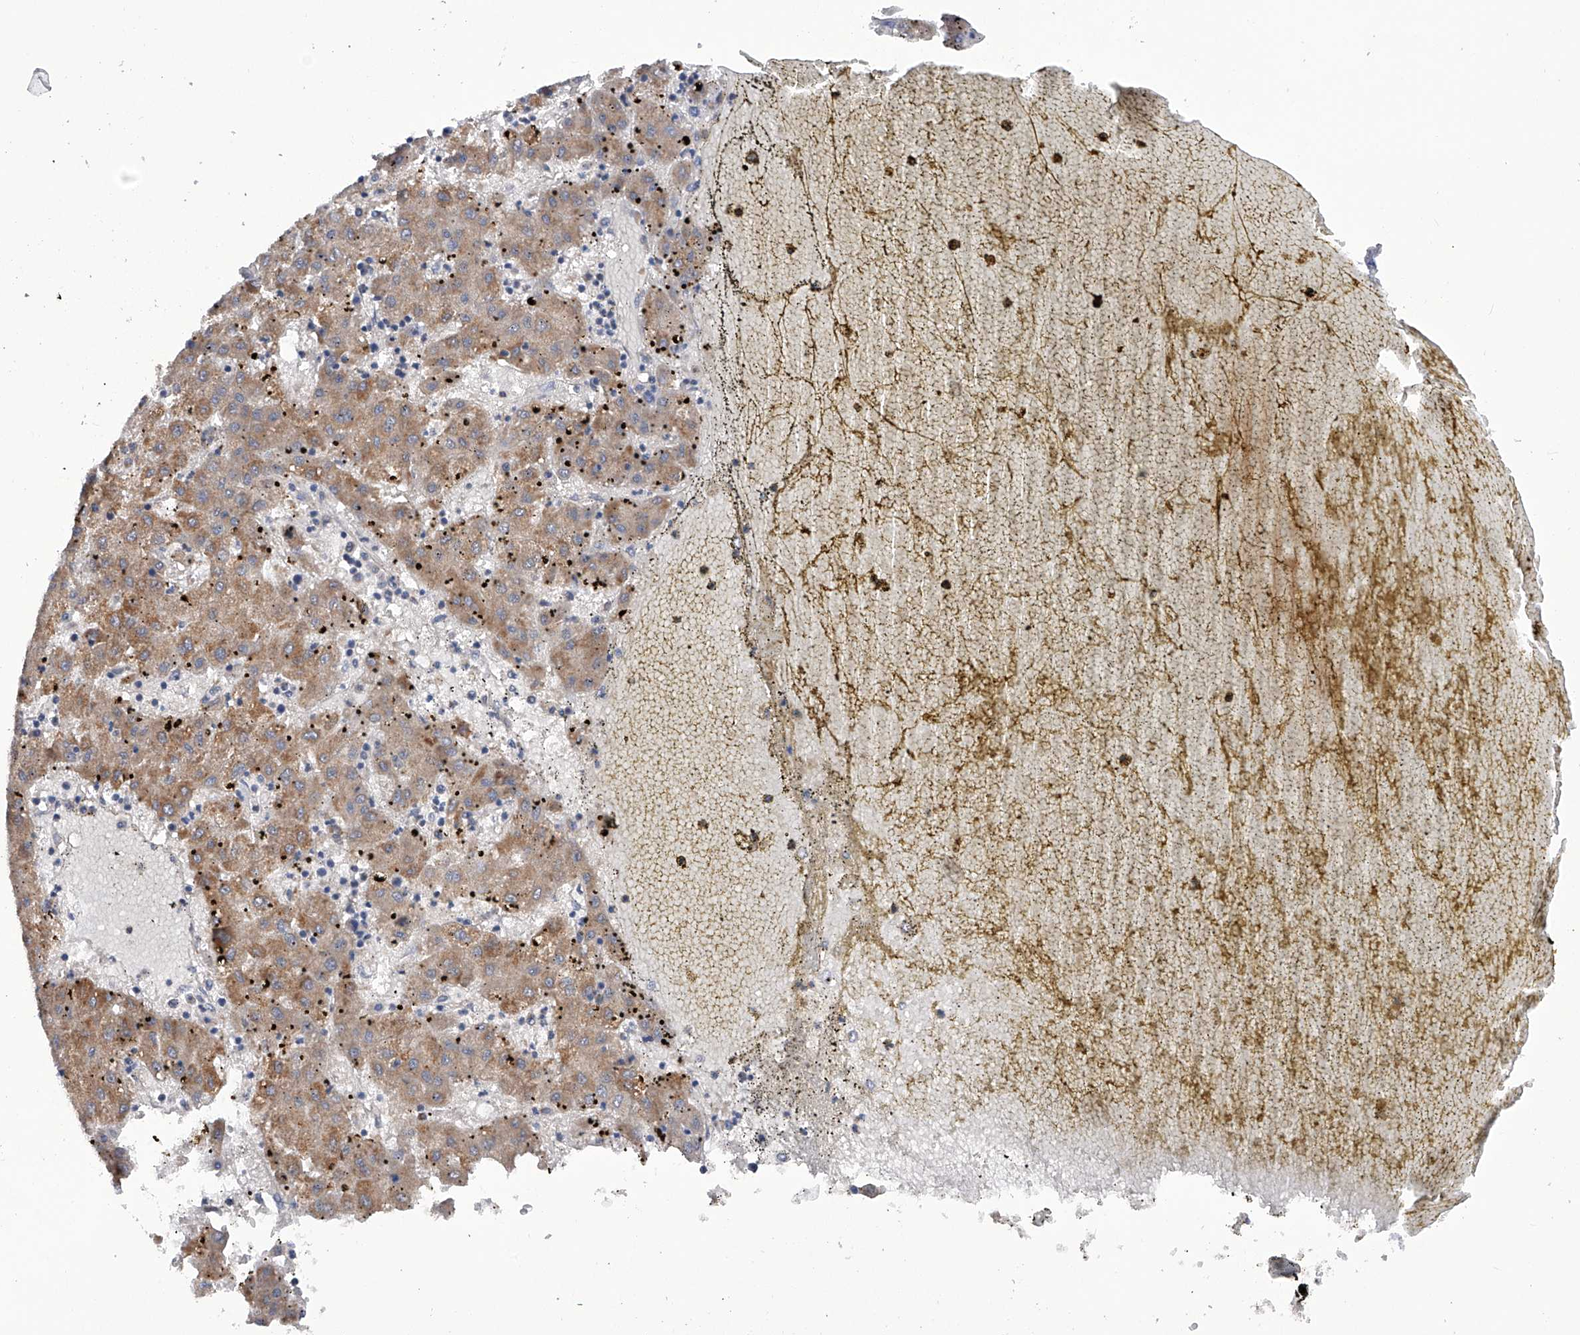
{"staining": {"intensity": "moderate", "quantity": ">75%", "location": "cytoplasmic/membranous"}, "tissue": "liver cancer", "cell_type": "Tumor cells", "image_type": "cancer", "snomed": [{"axis": "morphology", "description": "Carcinoma, Hepatocellular, NOS"}, {"axis": "topography", "description": "Liver"}], "caption": "Brown immunohistochemical staining in liver cancer demonstrates moderate cytoplasmic/membranous positivity in about >75% of tumor cells.", "gene": "MLYCD", "patient": {"sex": "male", "age": 72}}